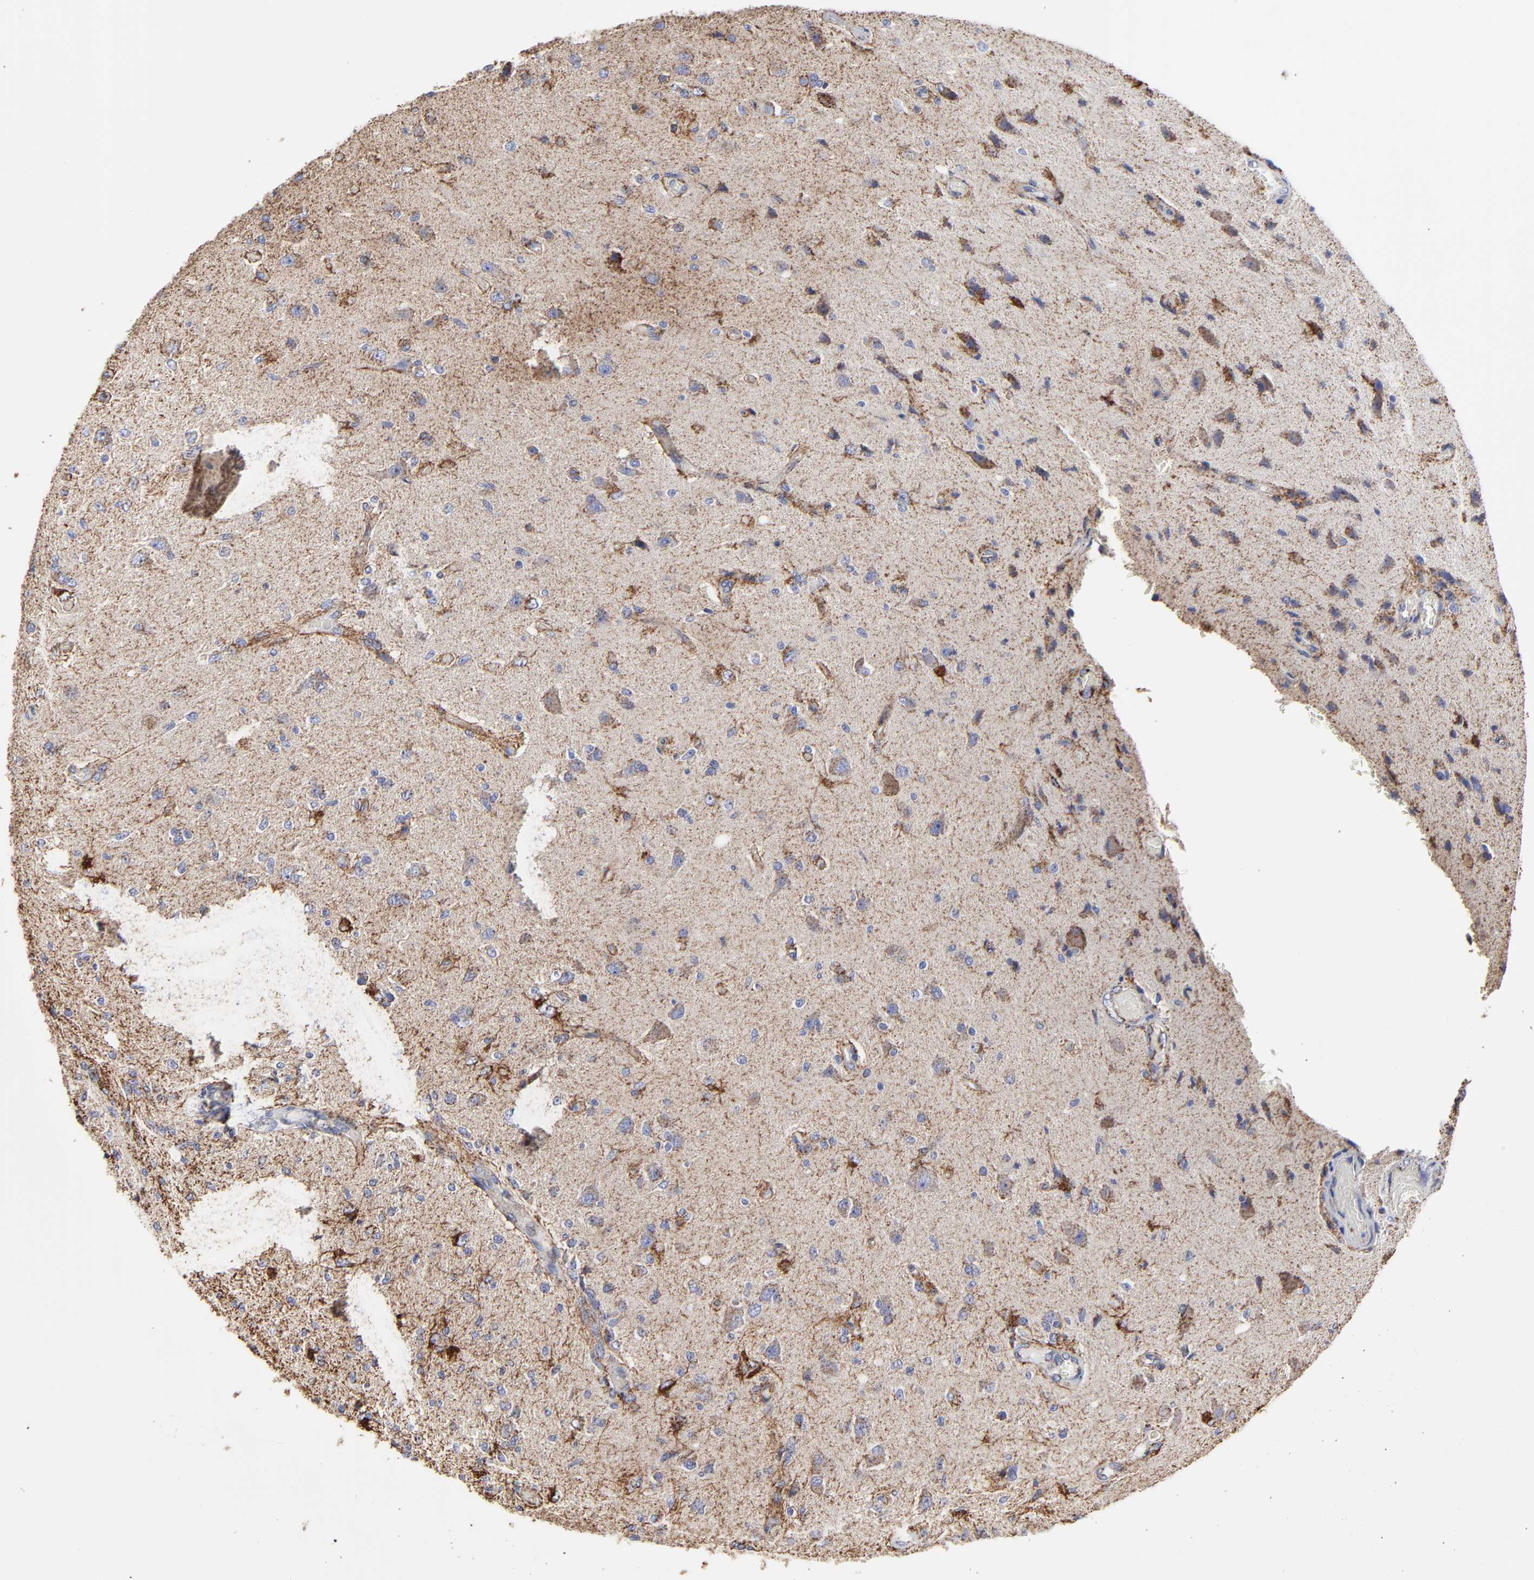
{"staining": {"intensity": "moderate", "quantity": "25%-75%", "location": "cytoplasmic/membranous"}, "tissue": "glioma", "cell_type": "Tumor cells", "image_type": "cancer", "snomed": [{"axis": "morphology", "description": "Normal tissue, NOS"}, {"axis": "morphology", "description": "Glioma, malignant, High grade"}, {"axis": "topography", "description": "Cerebral cortex"}], "caption": "Human glioma stained with a protein marker demonstrates moderate staining in tumor cells.", "gene": "PINK1", "patient": {"sex": "male", "age": 77}}